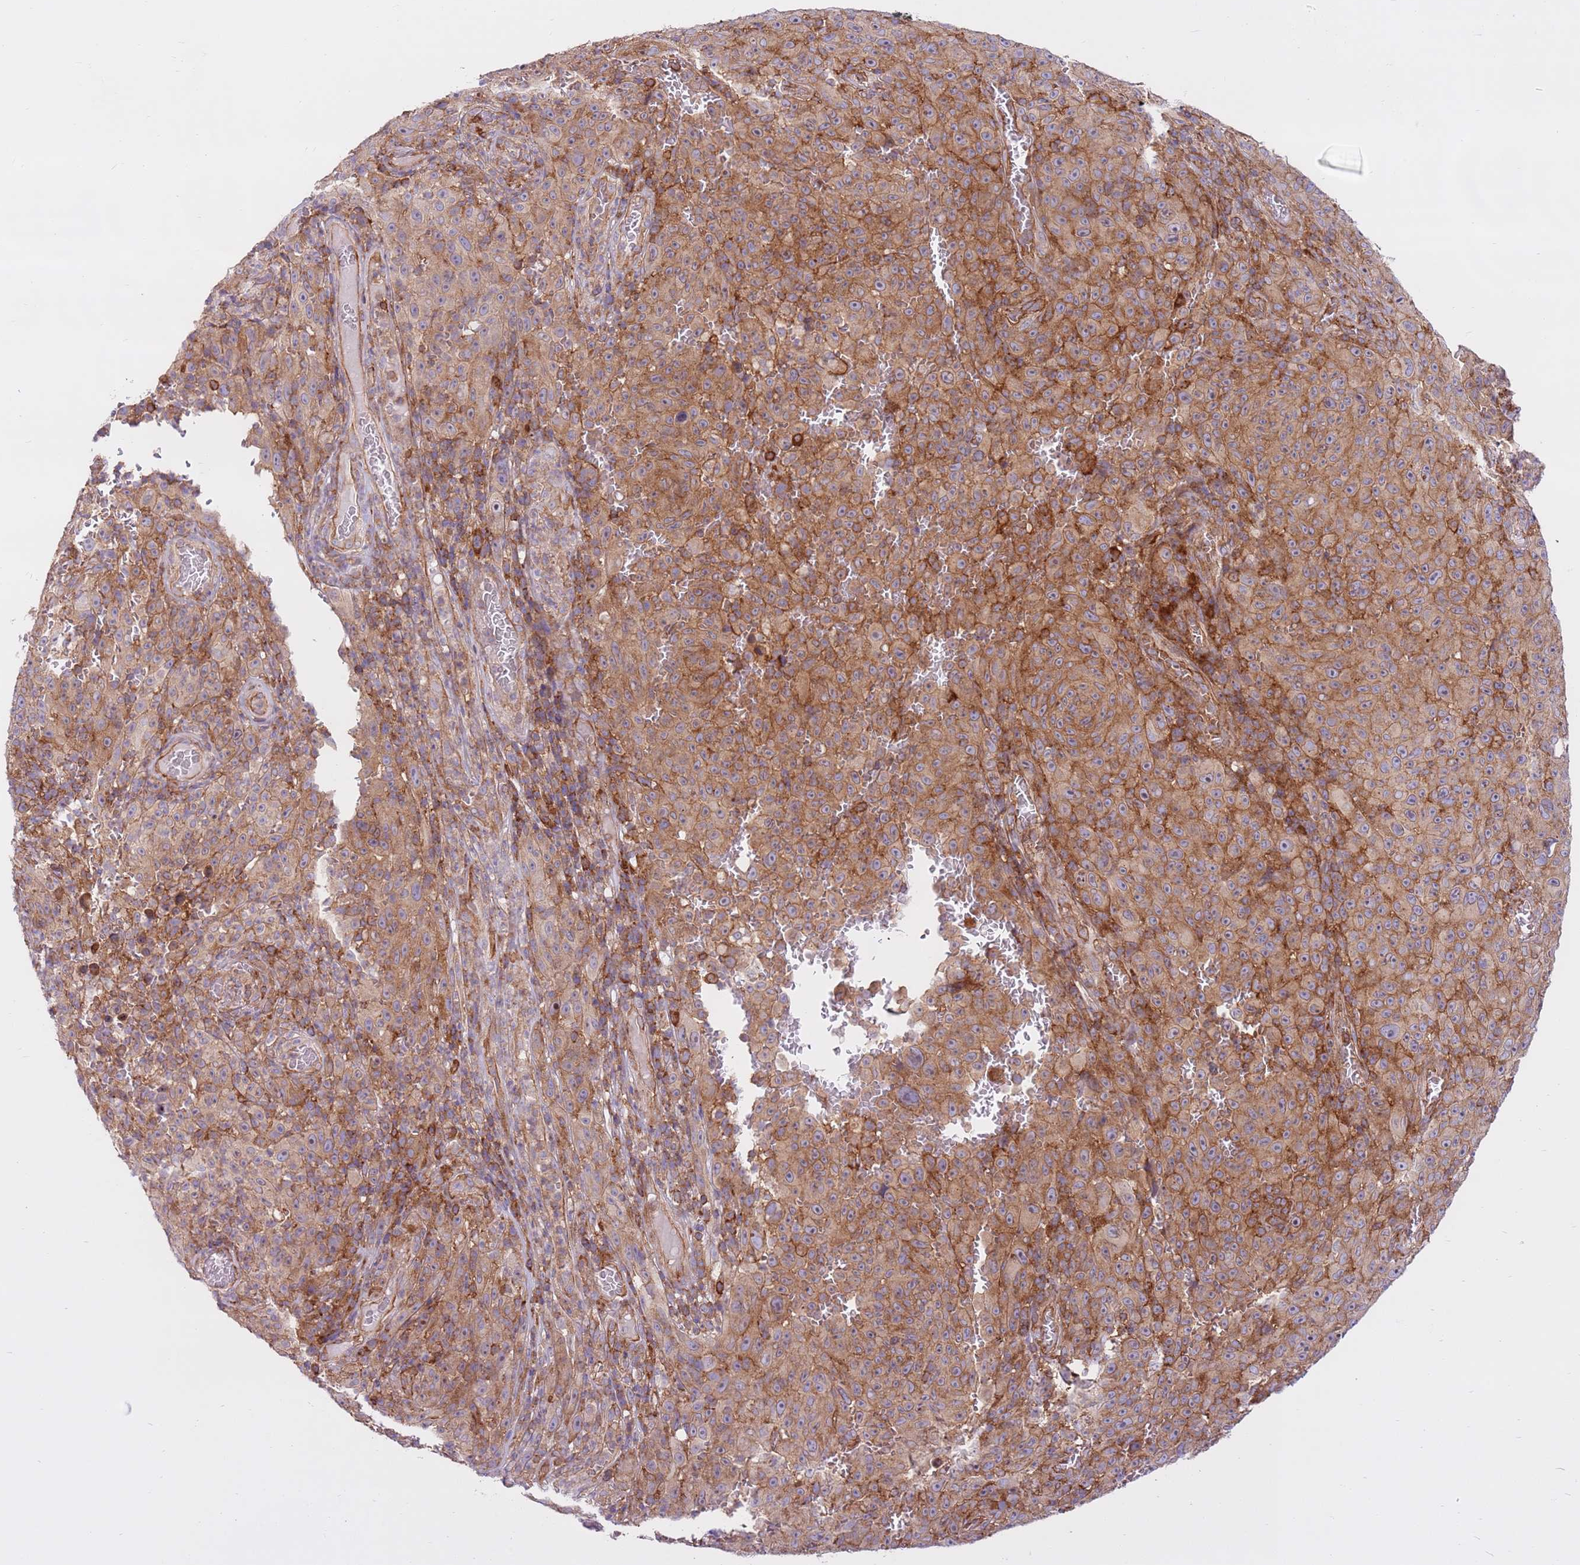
{"staining": {"intensity": "strong", "quantity": ">75%", "location": "cytoplasmic/membranous"}, "tissue": "melanoma", "cell_type": "Tumor cells", "image_type": "cancer", "snomed": [{"axis": "morphology", "description": "Malignant melanoma, NOS"}, {"axis": "topography", "description": "Skin"}], "caption": "Melanoma stained for a protein (brown) exhibits strong cytoplasmic/membranous positive expression in about >75% of tumor cells.", "gene": "DDX19B", "patient": {"sex": "female", "age": 82}}